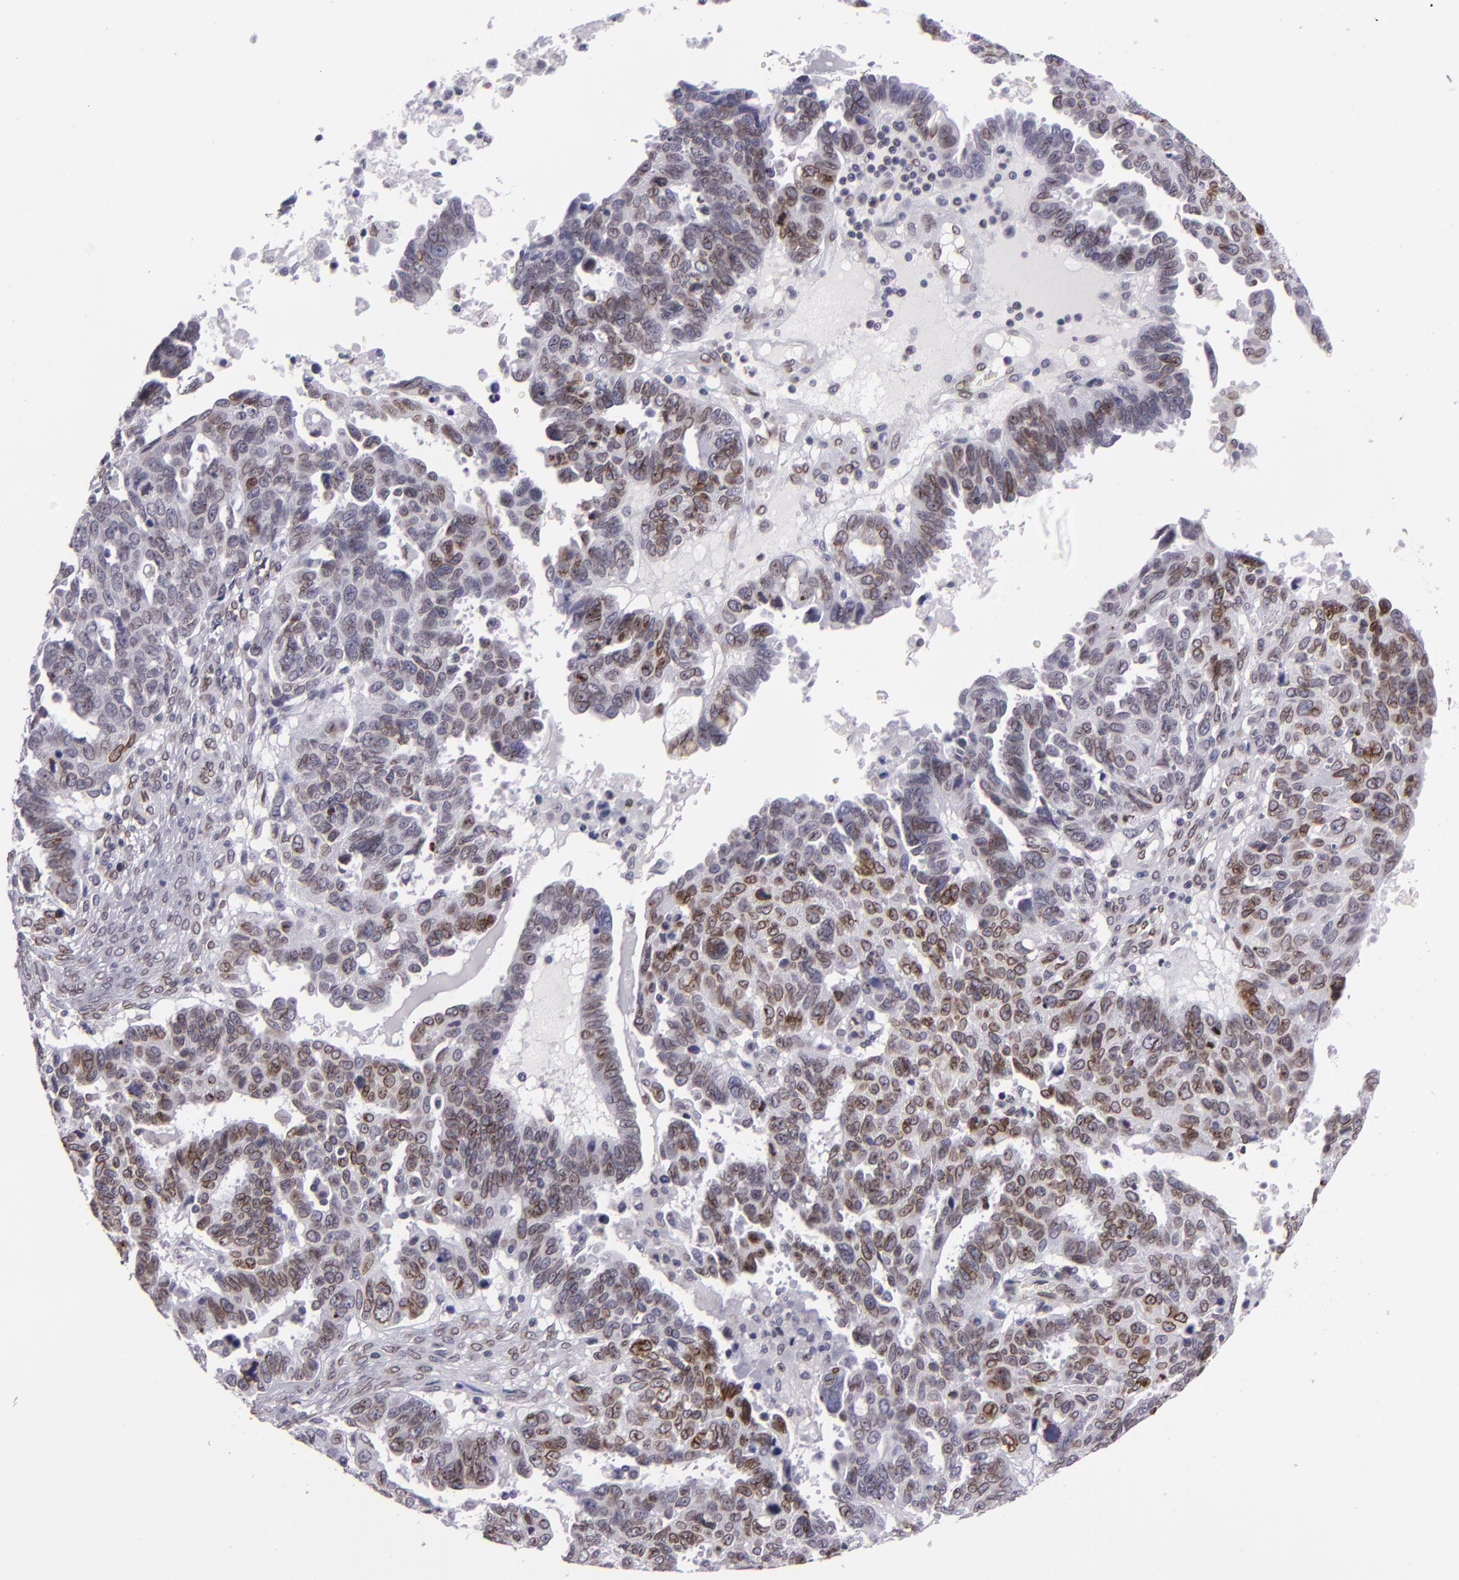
{"staining": {"intensity": "moderate", "quantity": ">75%", "location": "nuclear"}, "tissue": "ovarian cancer", "cell_type": "Tumor cells", "image_type": "cancer", "snomed": [{"axis": "morphology", "description": "Carcinoma, endometroid"}, {"axis": "morphology", "description": "Cystadenocarcinoma, serous, NOS"}, {"axis": "topography", "description": "Ovary"}], "caption": "Immunohistochemistry (DAB) staining of ovarian cancer demonstrates moderate nuclear protein expression in about >75% of tumor cells. Nuclei are stained in blue.", "gene": "EMD", "patient": {"sex": "female", "age": 45}}